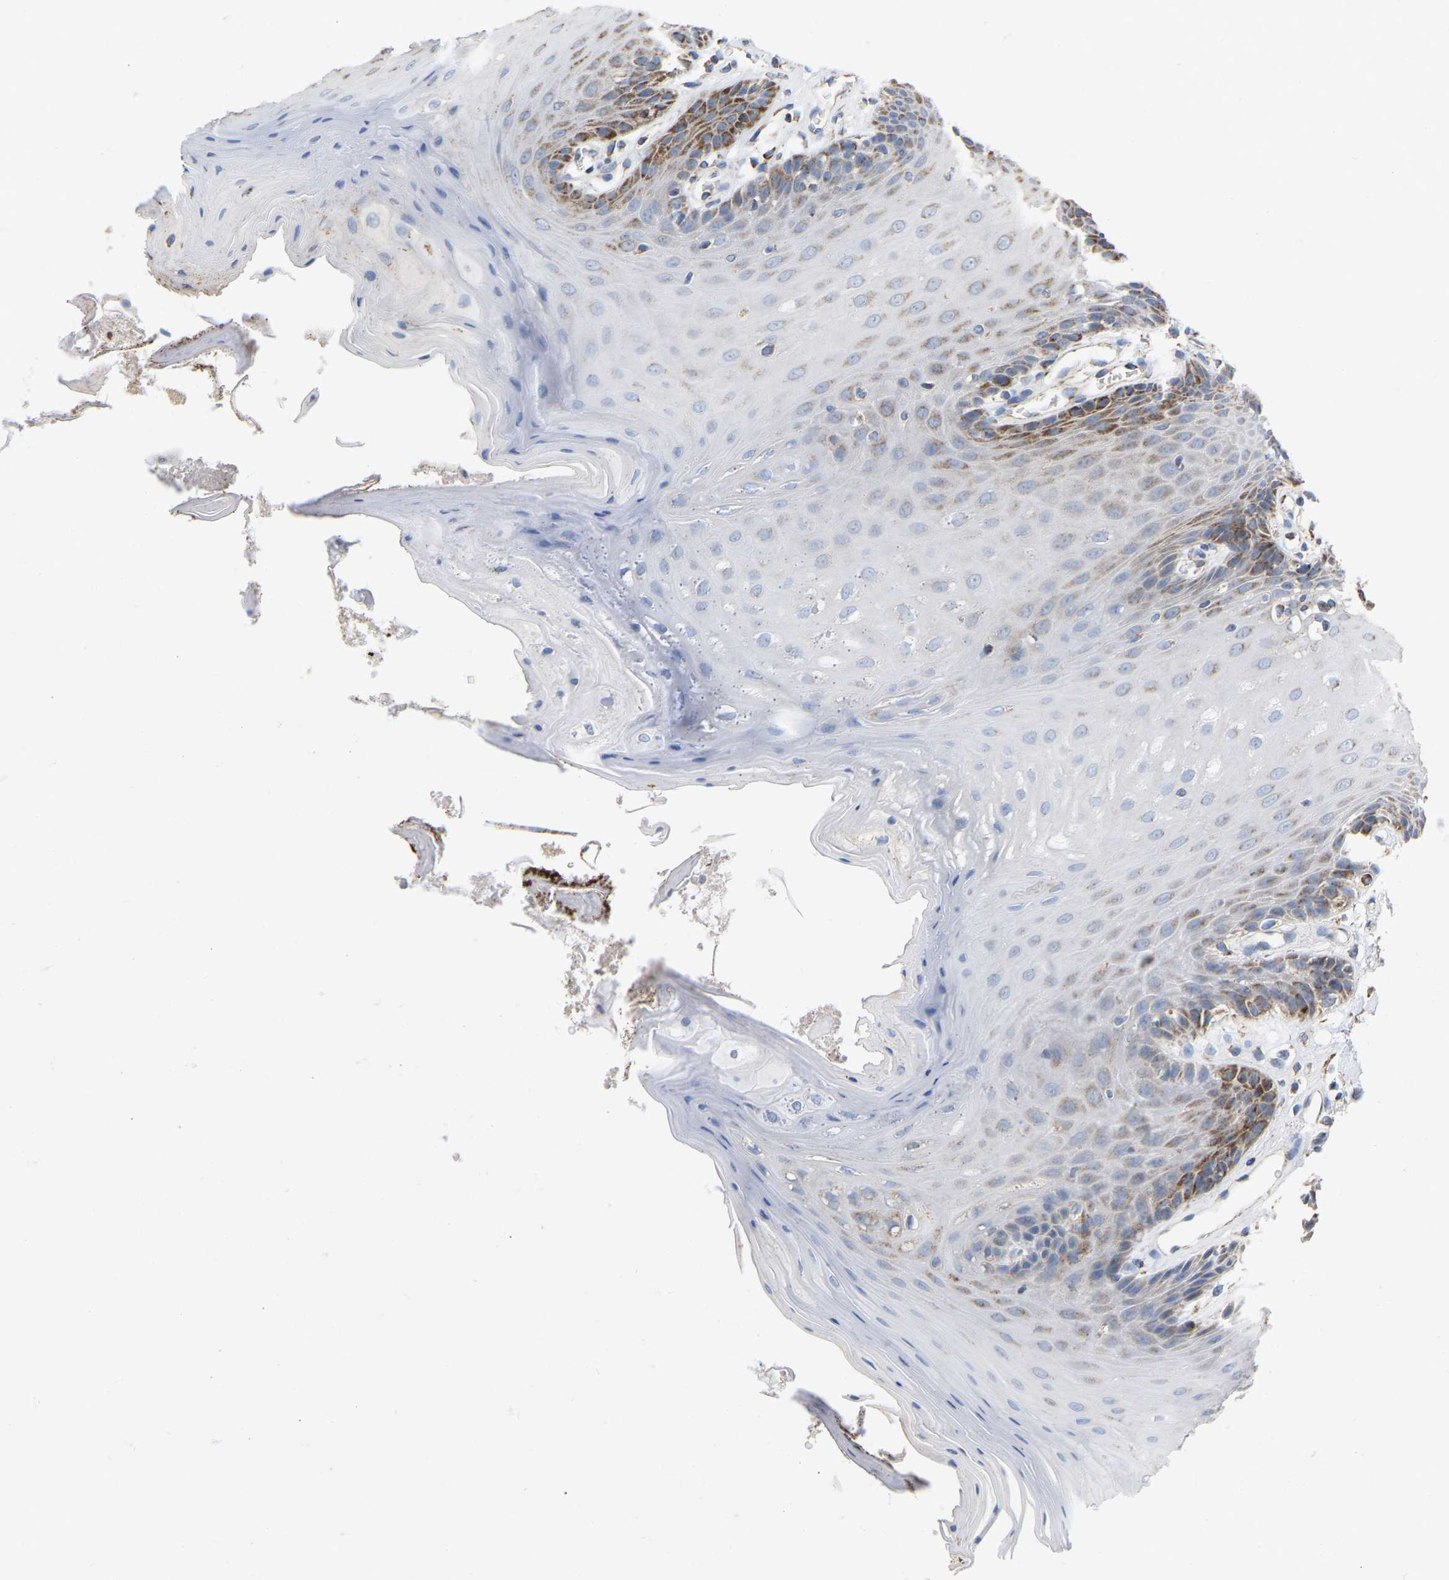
{"staining": {"intensity": "moderate", "quantity": "<25%", "location": "cytoplasmic/membranous"}, "tissue": "oral mucosa", "cell_type": "Squamous epithelial cells", "image_type": "normal", "snomed": [{"axis": "morphology", "description": "Normal tissue, NOS"}, {"axis": "morphology", "description": "Squamous cell carcinoma, NOS"}, {"axis": "topography", "description": "Oral tissue"}, {"axis": "topography", "description": "Head-Neck"}], "caption": "About <25% of squamous epithelial cells in benign oral mucosa reveal moderate cytoplasmic/membranous protein expression as visualized by brown immunohistochemical staining.", "gene": "CBLB", "patient": {"sex": "male", "age": 71}}